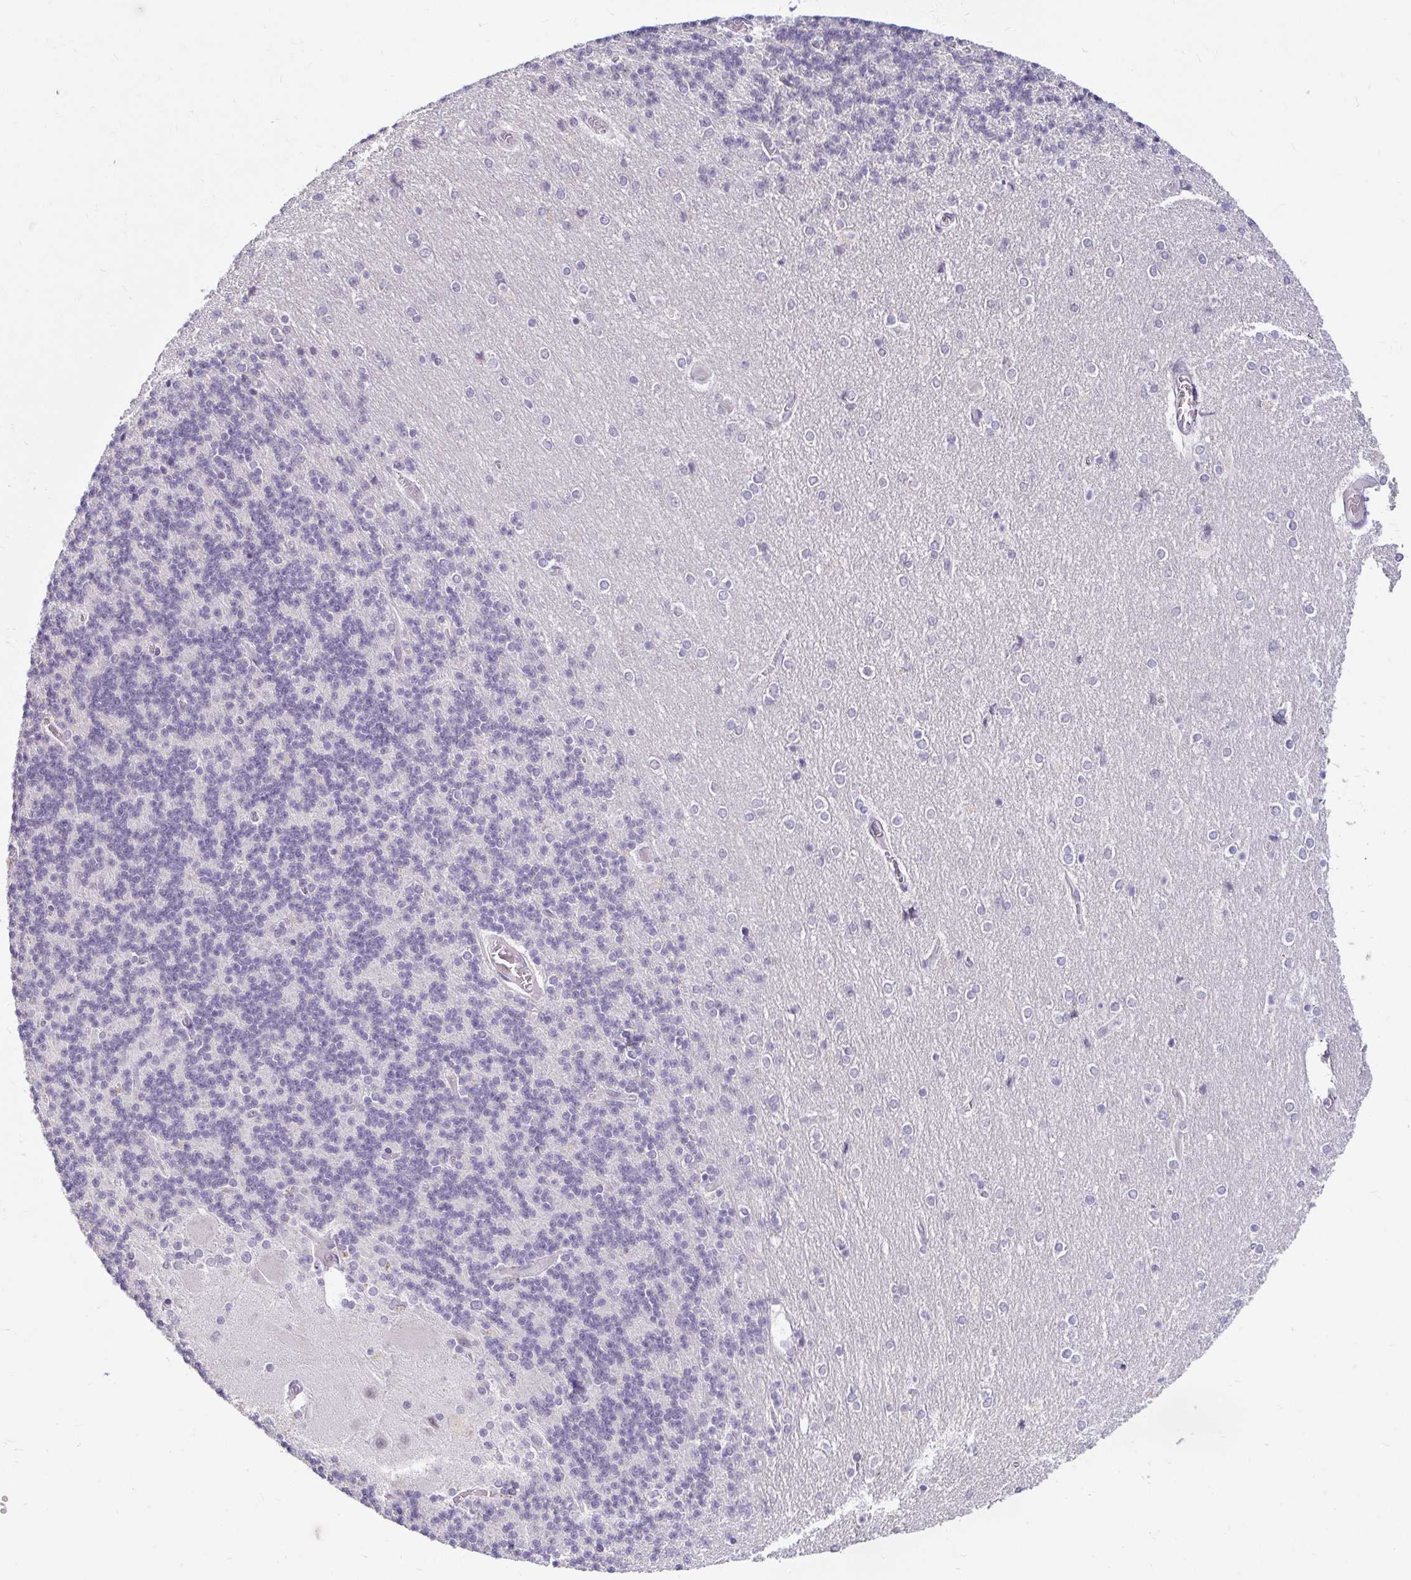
{"staining": {"intensity": "negative", "quantity": "none", "location": "none"}, "tissue": "cerebellum", "cell_type": "Cells in granular layer", "image_type": "normal", "snomed": [{"axis": "morphology", "description": "Normal tissue, NOS"}, {"axis": "topography", "description": "Cerebellum"}], "caption": "Unremarkable cerebellum was stained to show a protein in brown. There is no significant positivity in cells in granular layer.", "gene": "DDN", "patient": {"sex": "female", "age": 54}}